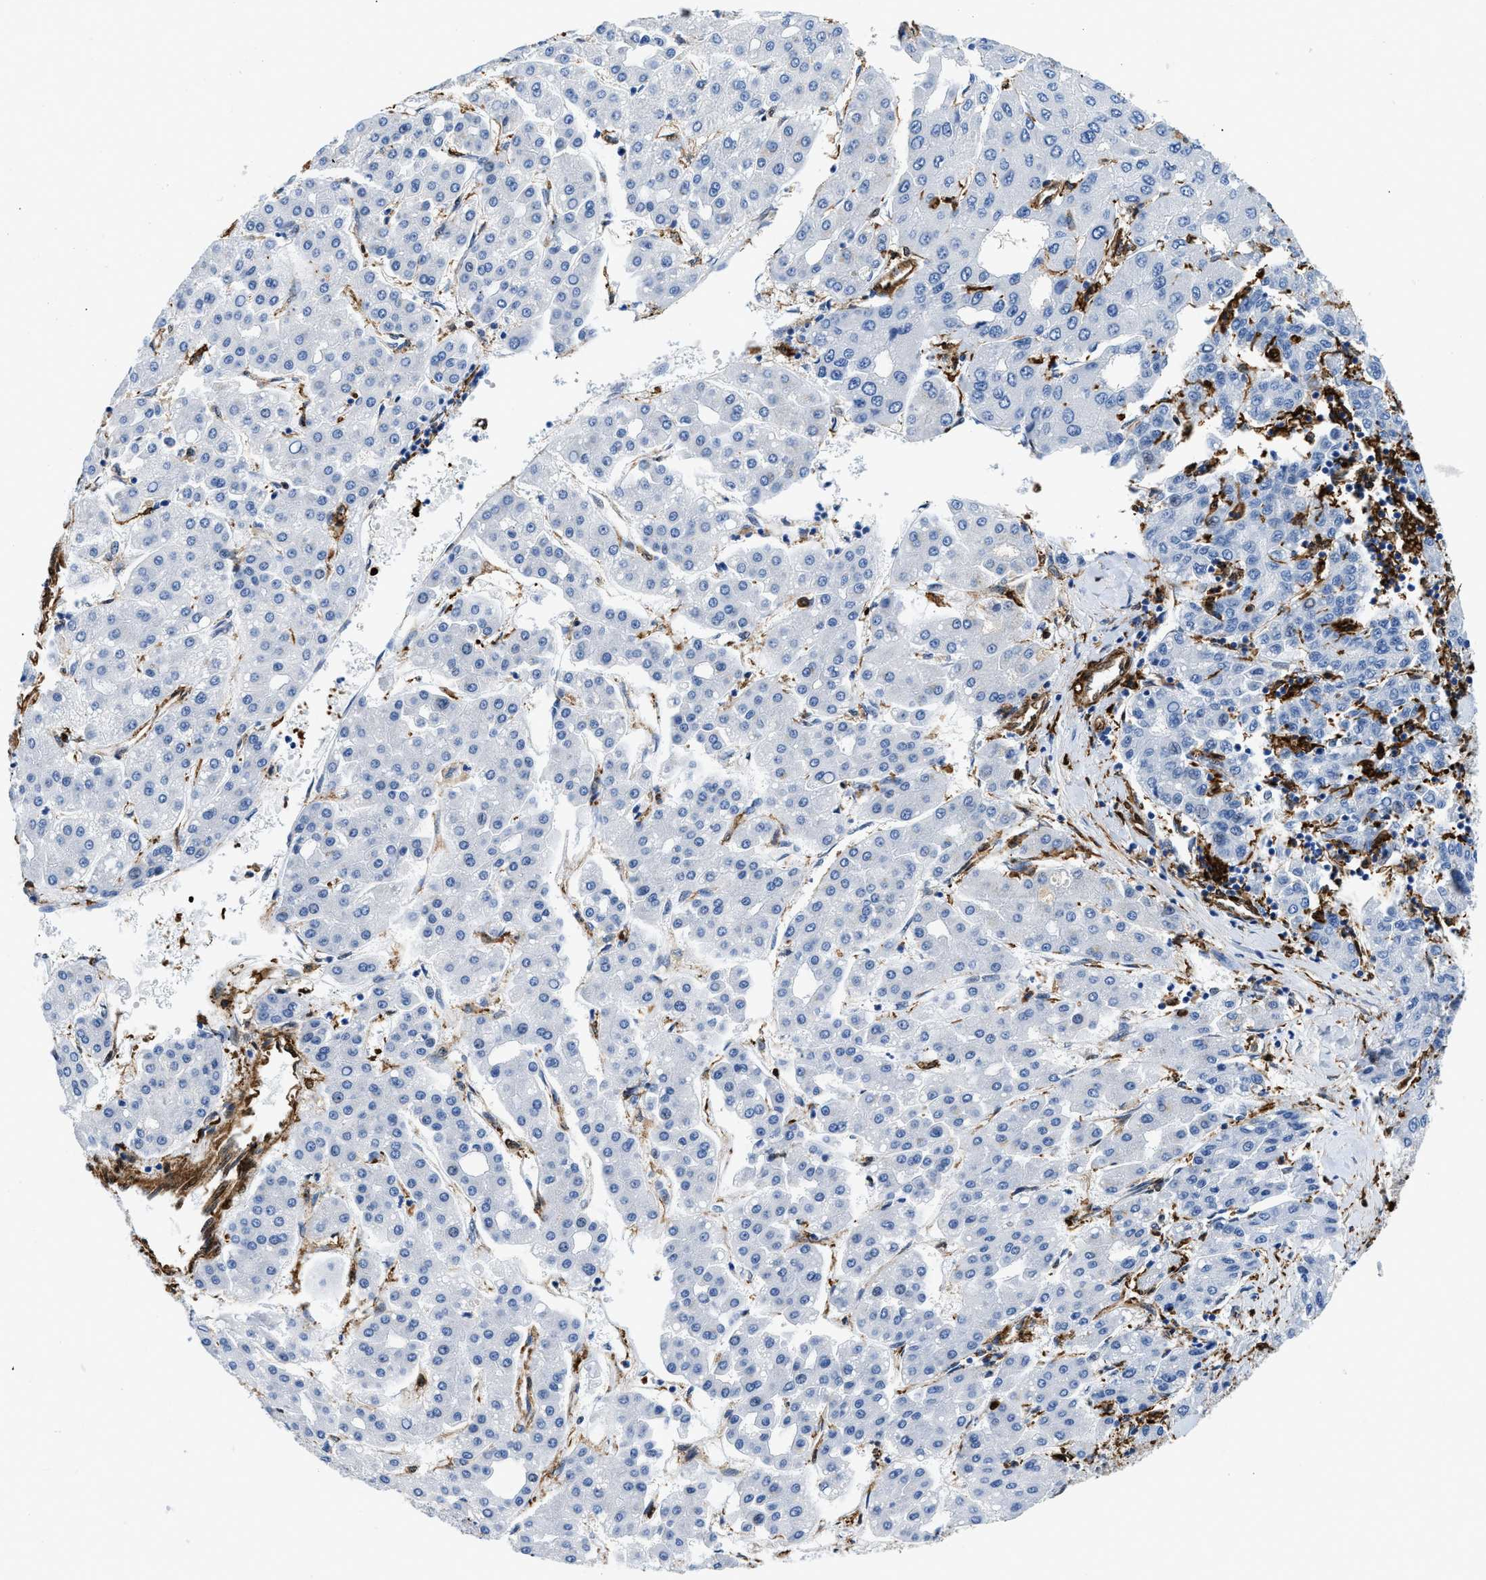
{"staining": {"intensity": "negative", "quantity": "none", "location": "none"}, "tissue": "liver cancer", "cell_type": "Tumor cells", "image_type": "cancer", "snomed": [{"axis": "morphology", "description": "Carcinoma, Hepatocellular, NOS"}, {"axis": "topography", "description": "Liver"}], "caption": "Tumor cells show no significant expression in liver cancer.", "gene": "GSN", "patient": {"sex": "male", "age": 65}}